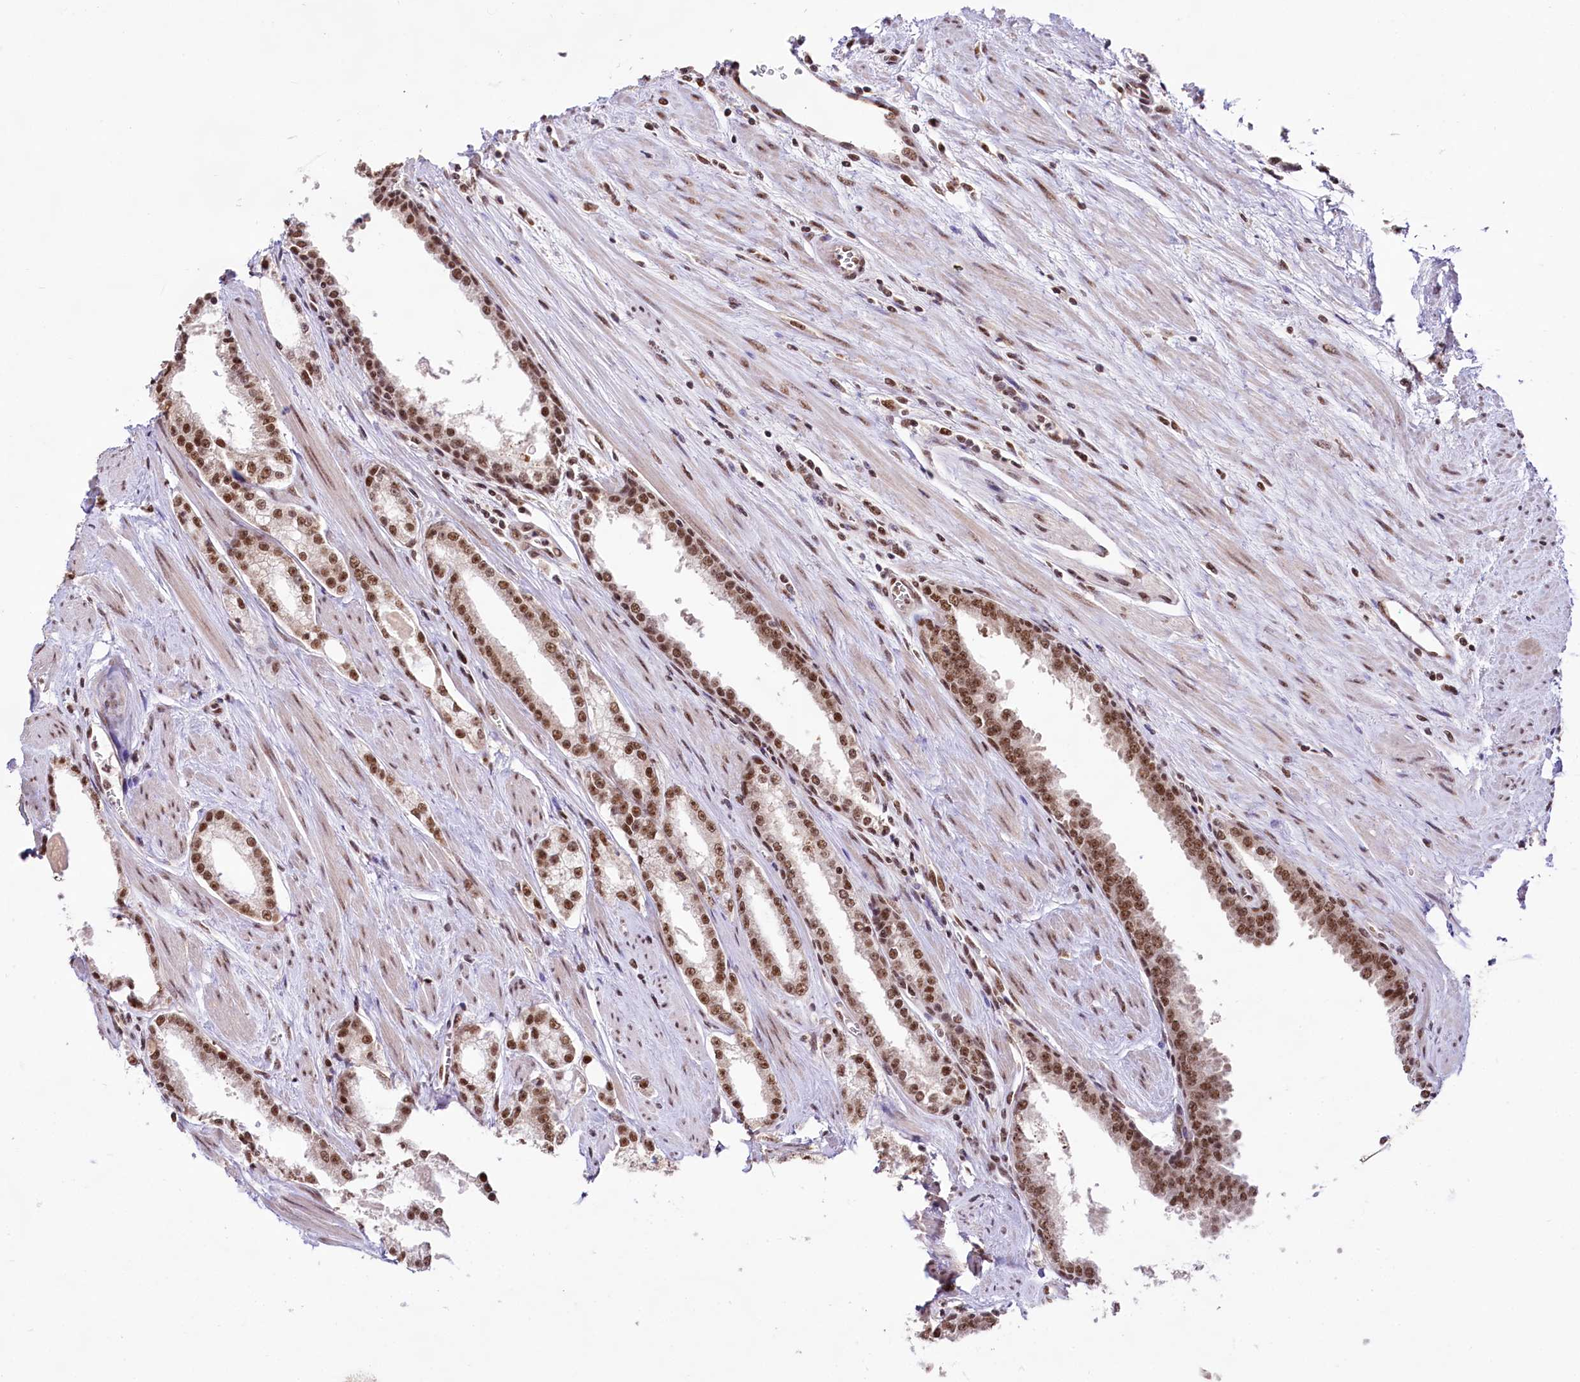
{"staining": {"intensity": "moderate", "quantity": ">75%", "location": "nuclear"}, "tissue": "prostate cancer", "cell_type": "Tumor cells", "image_type": "cancer", "snomed": [{"axis": "morphology", "description": "Adenocarcinoma, Low grade"}, {"axis": "topography", "description": "Prostate and seminal vesicle, NOS"}], "caption": "Immunohistochemistry (DAB) staining of prostate cancer (adenocarcinoma (low-grade)) reveals moderate nuclear protein positivity in approximately >75% of tumor cells.", "gene": "HIRA", "patient": {"sex": "male", "age": 60}}